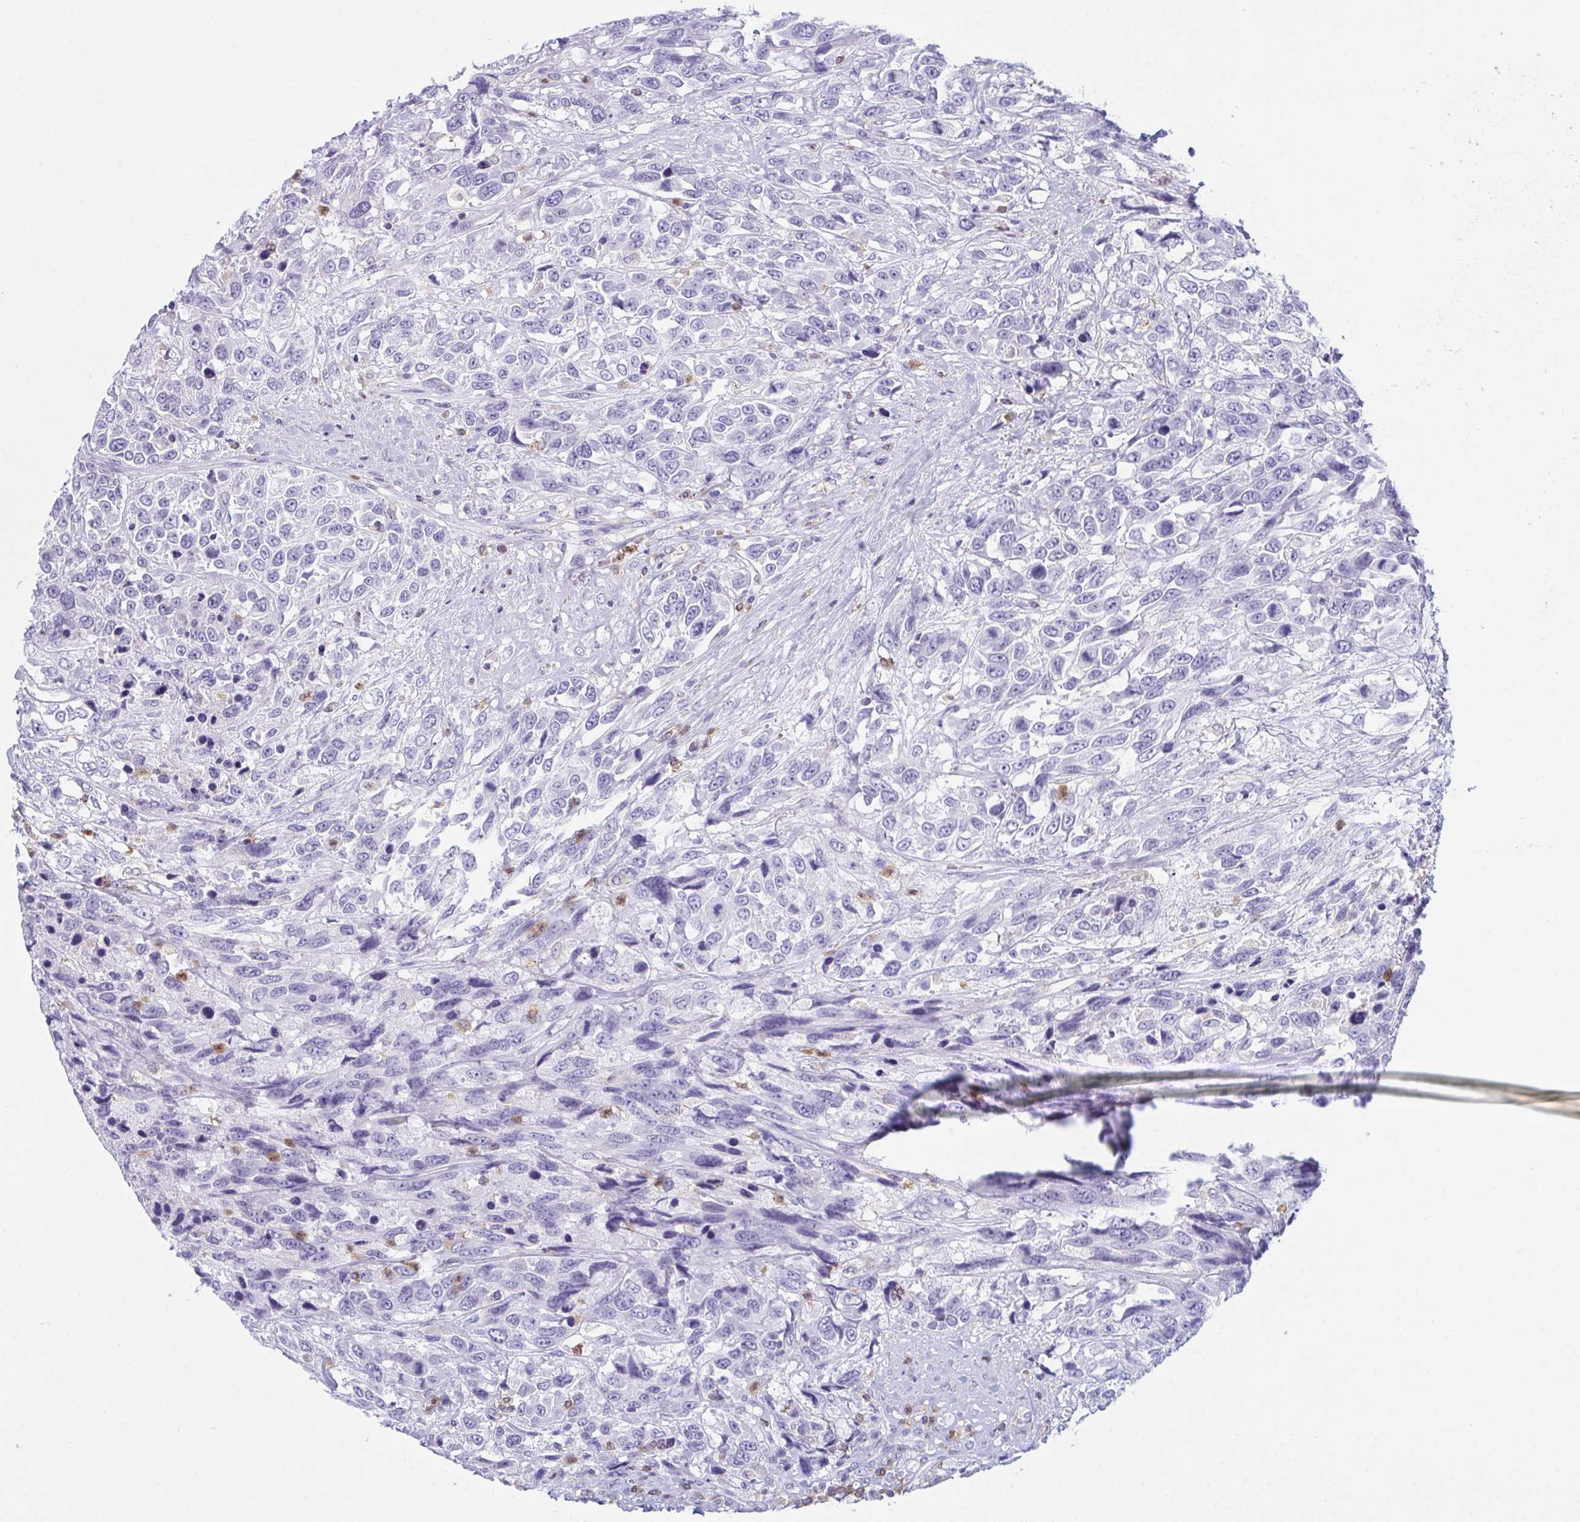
{"staining": {"intensity": "negative", "quantity": "none", "location": "none"}, "tissue": "urothelial cancer", "cell_type": "Tumor cells", "image_type": "cancer", "snomed": [{"axis": "morphology", "description": "Urothelial carcinoma, High grade"}, {"axis": "topography", "description": "Urinary bladder"}], "caption": "Tumor cells are negative for protein expression in human urothelial cancer.", "gene": "MYO1F", "patient": {"sex": "female", "age": 70}}